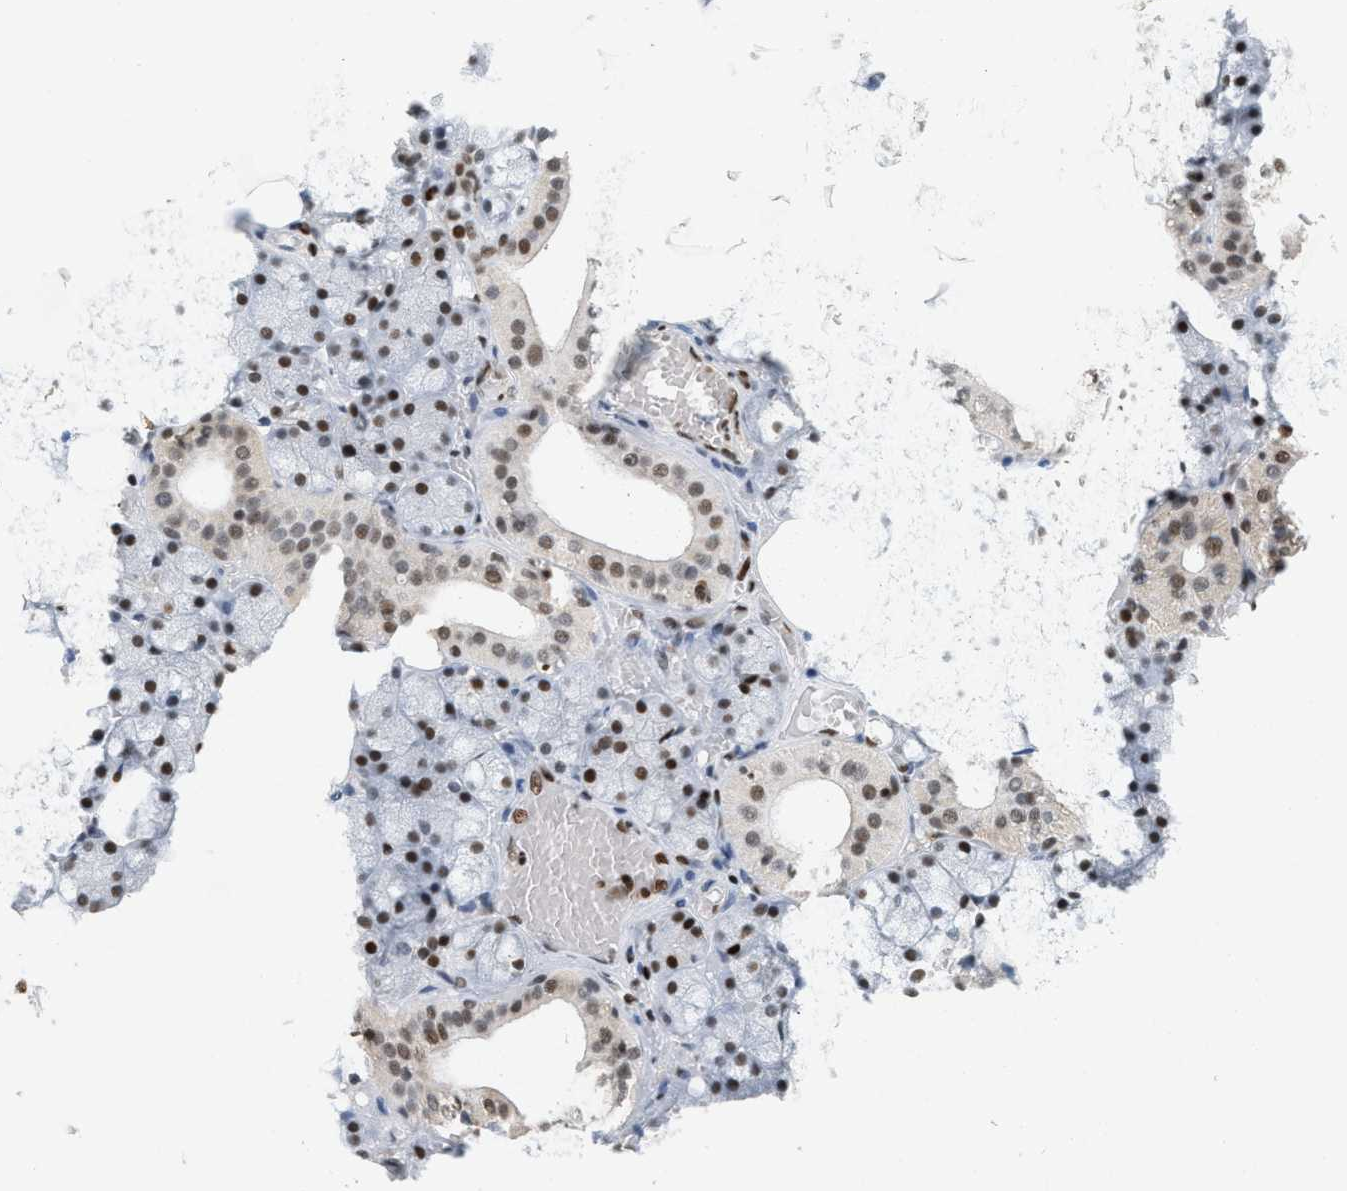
{"staining": {"intensity": "strong", "quantity": ">75%", "location": "nuclear"}, "tissue": "salivary gland", "cell_type": "Glandular cells", "image_type": "normal", "snomed": [{"axis": "morphology", "description": "Normal tissue, NOS"}, {"axis": "topography", "description": "Salivary gland"}], "caption": "This is a histology image of immunohistochemistry staining of unremarkable salivary gland, which shows strong staining in the nuclear of glandular cells.", "gene": "C17orf49", "patient": {"sex": "male", "age": 62}}